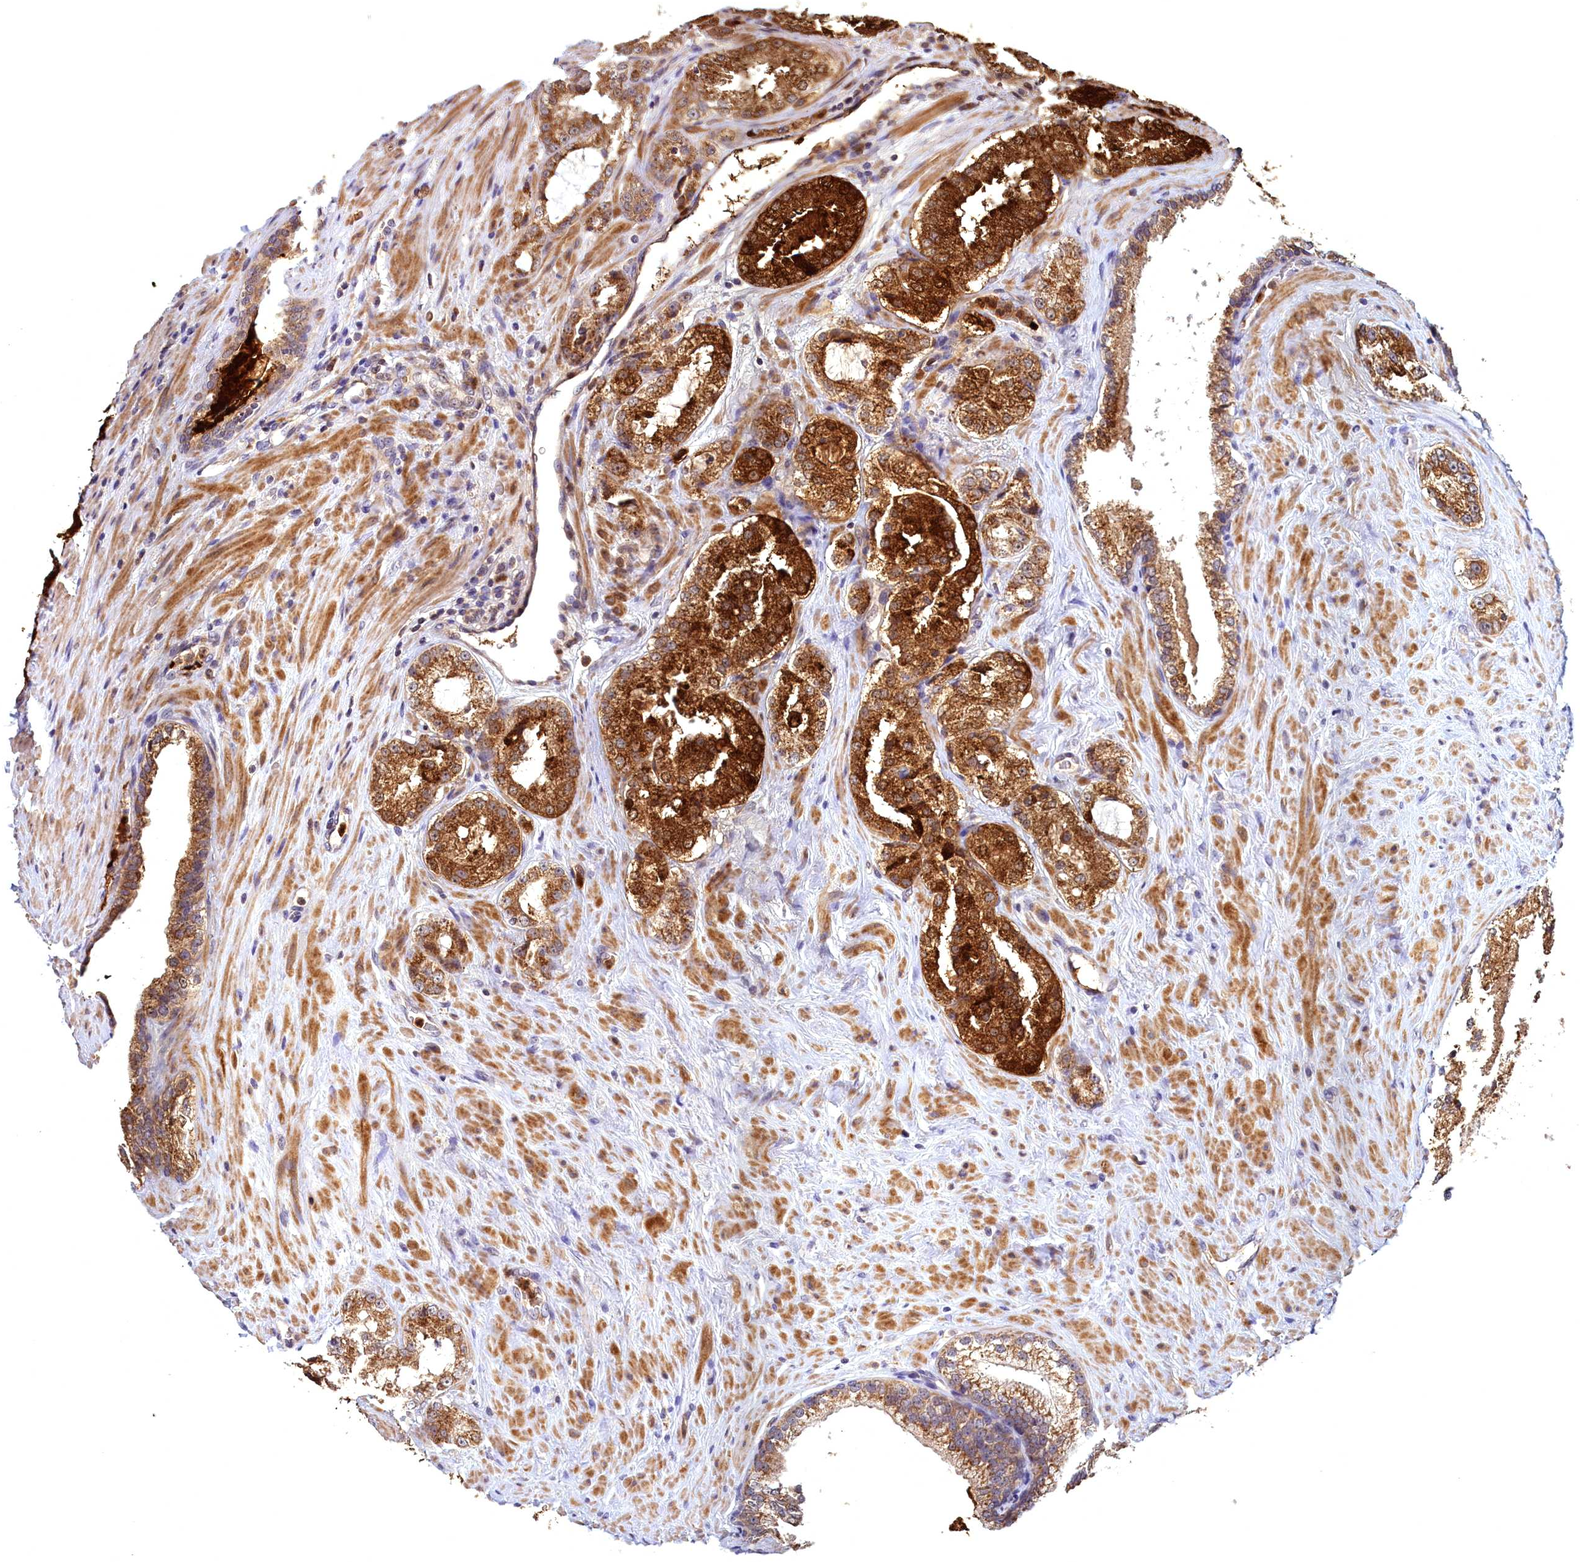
{"staining": {"intensity": "strong", "quantity": ">75%", "location": "cytoplasmic/membranous"}, "tissue": "prostate cancer", "cell_type": "Tumor cells", "image_type": "cancer", "snomed": [{"axis": "morphology", "description": "Adenocarcinoma, High grade"}, {"axis": "topography", "description": "Prostate"}], "caption": "Immunohistochemistry of high-grade adenocarcinoma (prostate) exhibits high levels of strong cytoplasmic/membranous positivity in approximately >75% of tumor cells.", "gene": "EPB41L4B", "patient": {"sex": "male", "age": 73}}